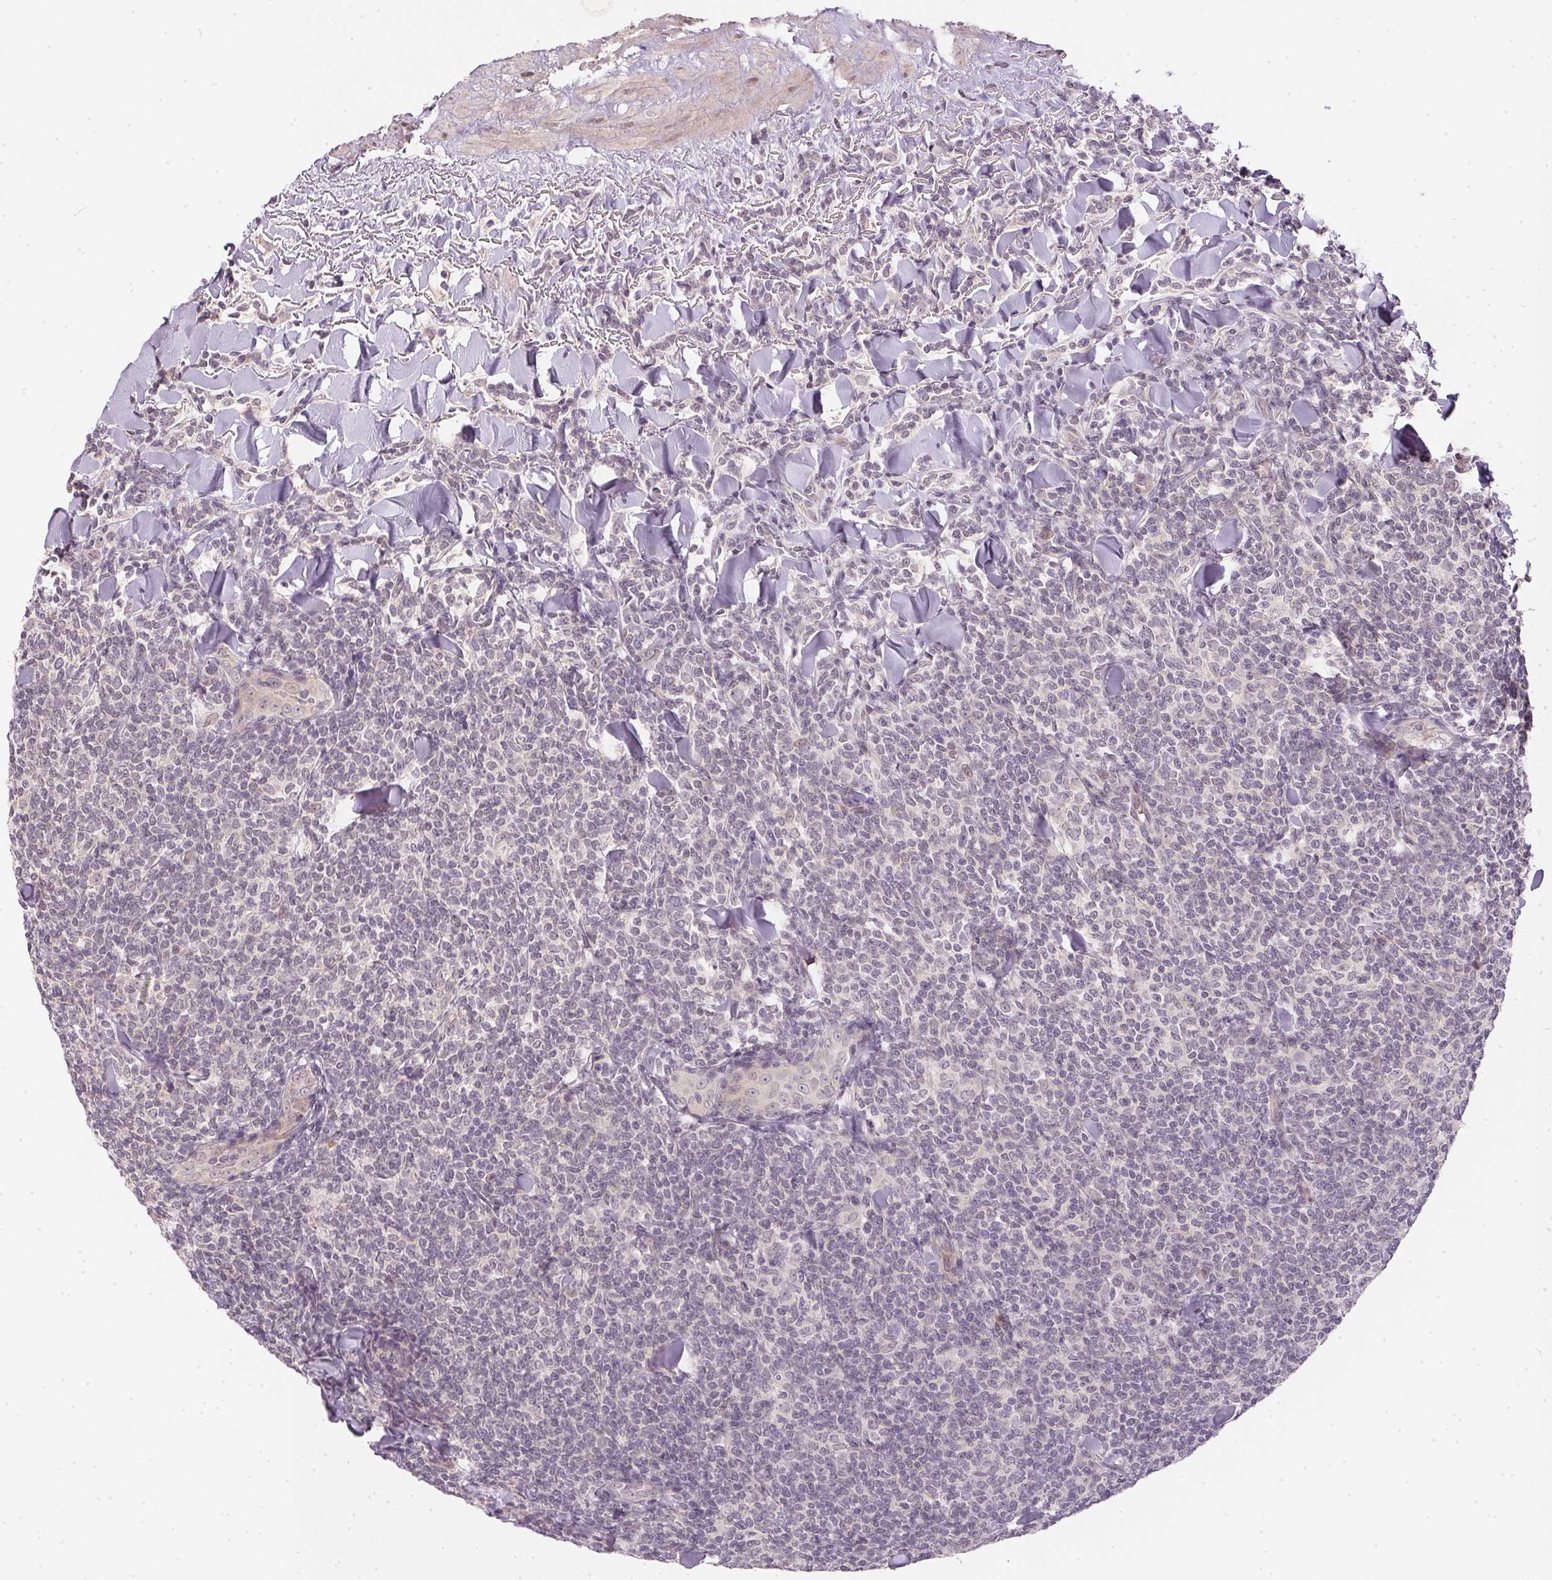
{"staining": {"intensity": "negative", "quantity": "none", "location": "none"}, "tissue": "lymphoma", "cell_type": "Tumor cells", "image_type": "cancer", "snomed": [{"axis": "morphology", "description": "Malignant lymphoma, non-Hodgkin's type, Low grade"}, {"axis": "topography", "description": "Lymph node"}], "caption": "This image is of low-grade malignant lymphoma, non-Hodgkin's type stained with IHC to label a protein in brown with the nuclei are counter-stained blue. There is no positivity in tumor cells.", "gene": "TTC23L", "patient": {"sex": "female", "age": 56}}